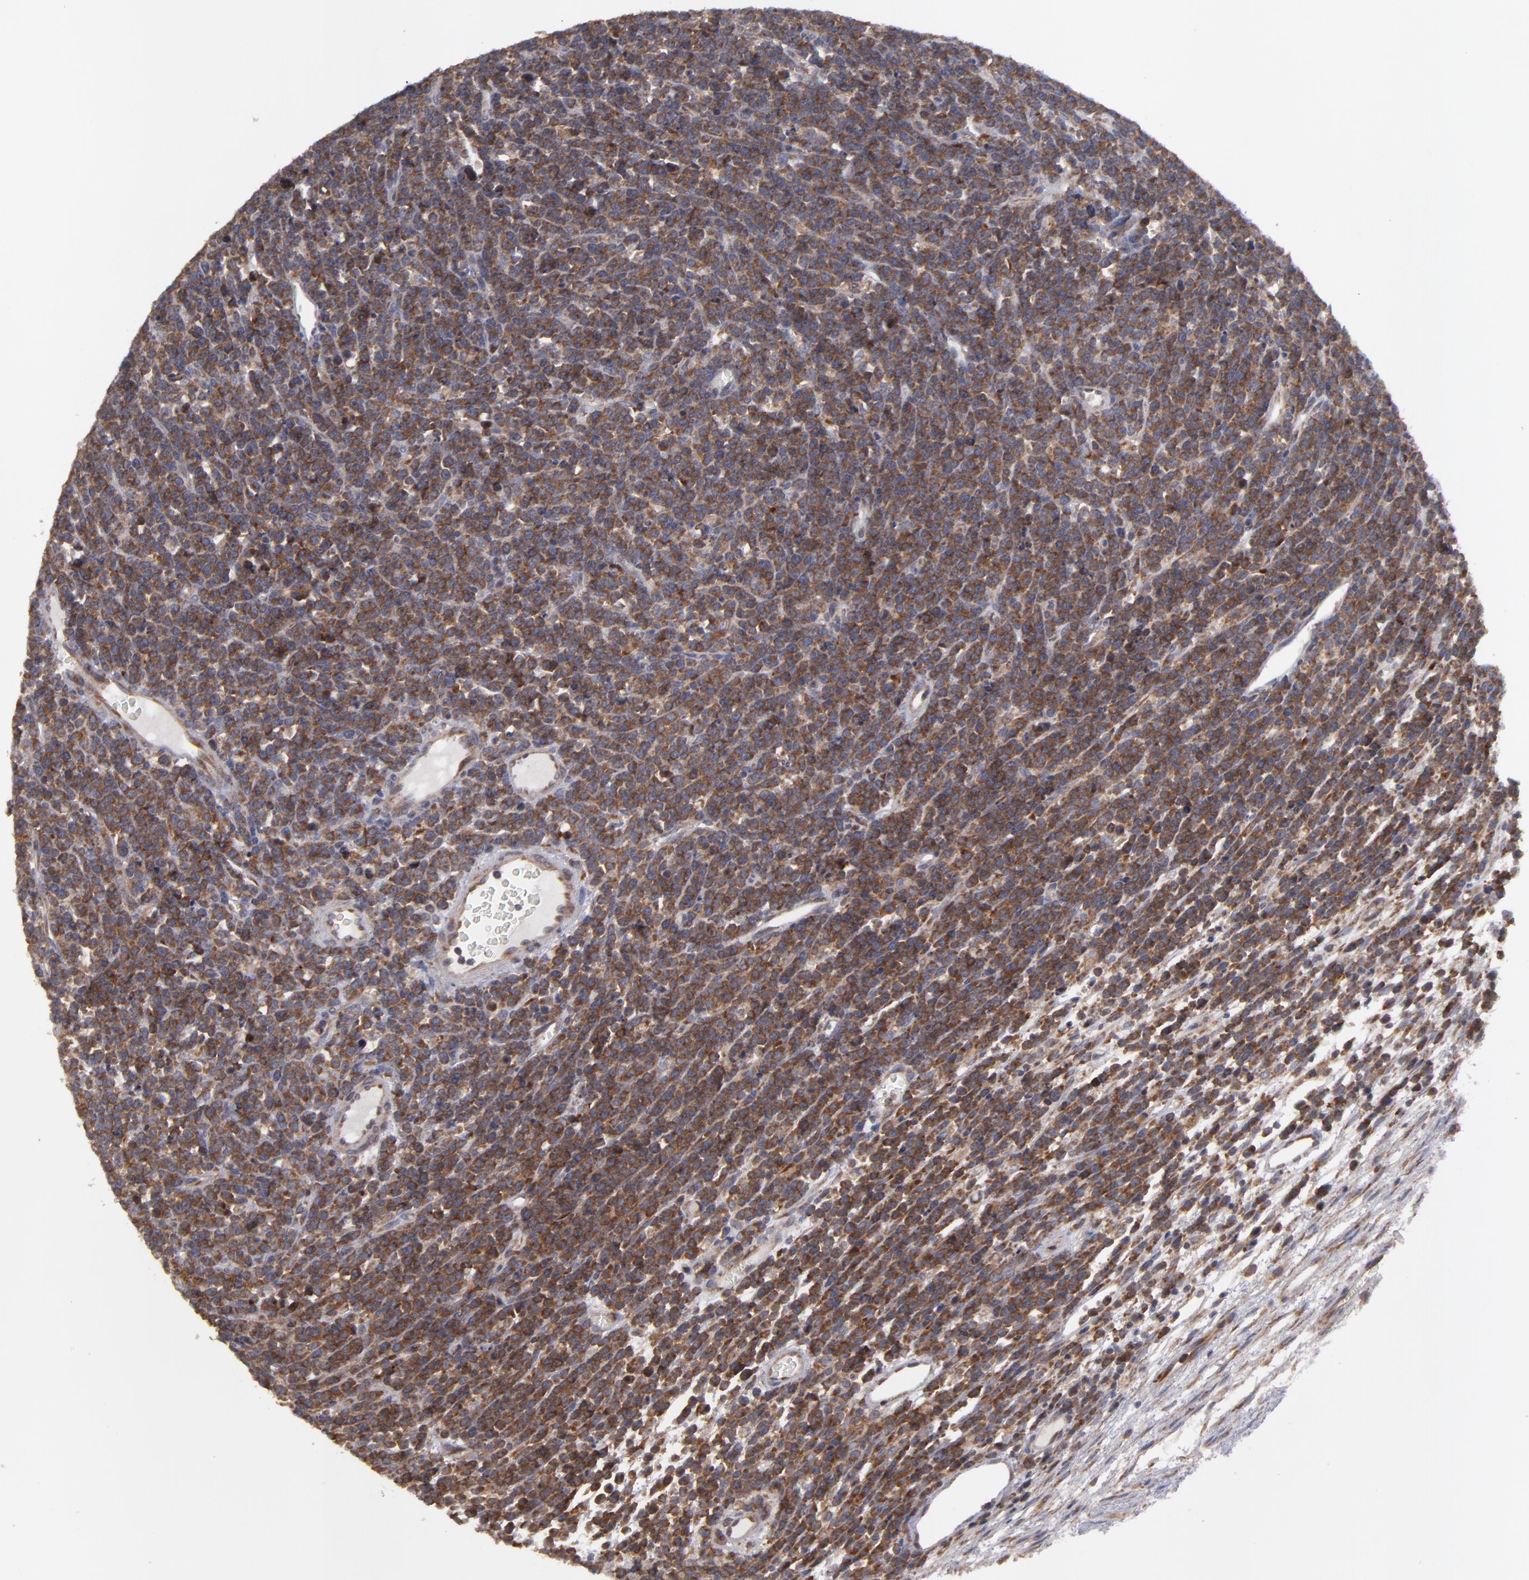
{"staining": {"intensity": "moderate", "quantity": ">75%", "location": "cytoplasmic/membranous"}, "tissue": "lymphoma", "cell_type": "Tumor cells", "image_type": "cancer", "snomed": [{"axis": "morphology", "description": "Malignant lymphoma, non-Hodgkin's type, High grade"}, {"axis": "topography", "description": "Ovary"}], "caption": "Immunohistochemistry (DAB (3,3'-diaminobenzidine)) staining of lymphoma exhibits moderate cytoplasmic/membranous protein positivity in approximately >75% of tumor cells. The staining was performed using DAB (3,3'-diaminobenzidine) to visualize the protein expression in brown, while the nuclei were stained in blue with hematoxylin (Magnification: 20x).", "gene": "SND1", "patient": {"sex": "female", "age": 56}}